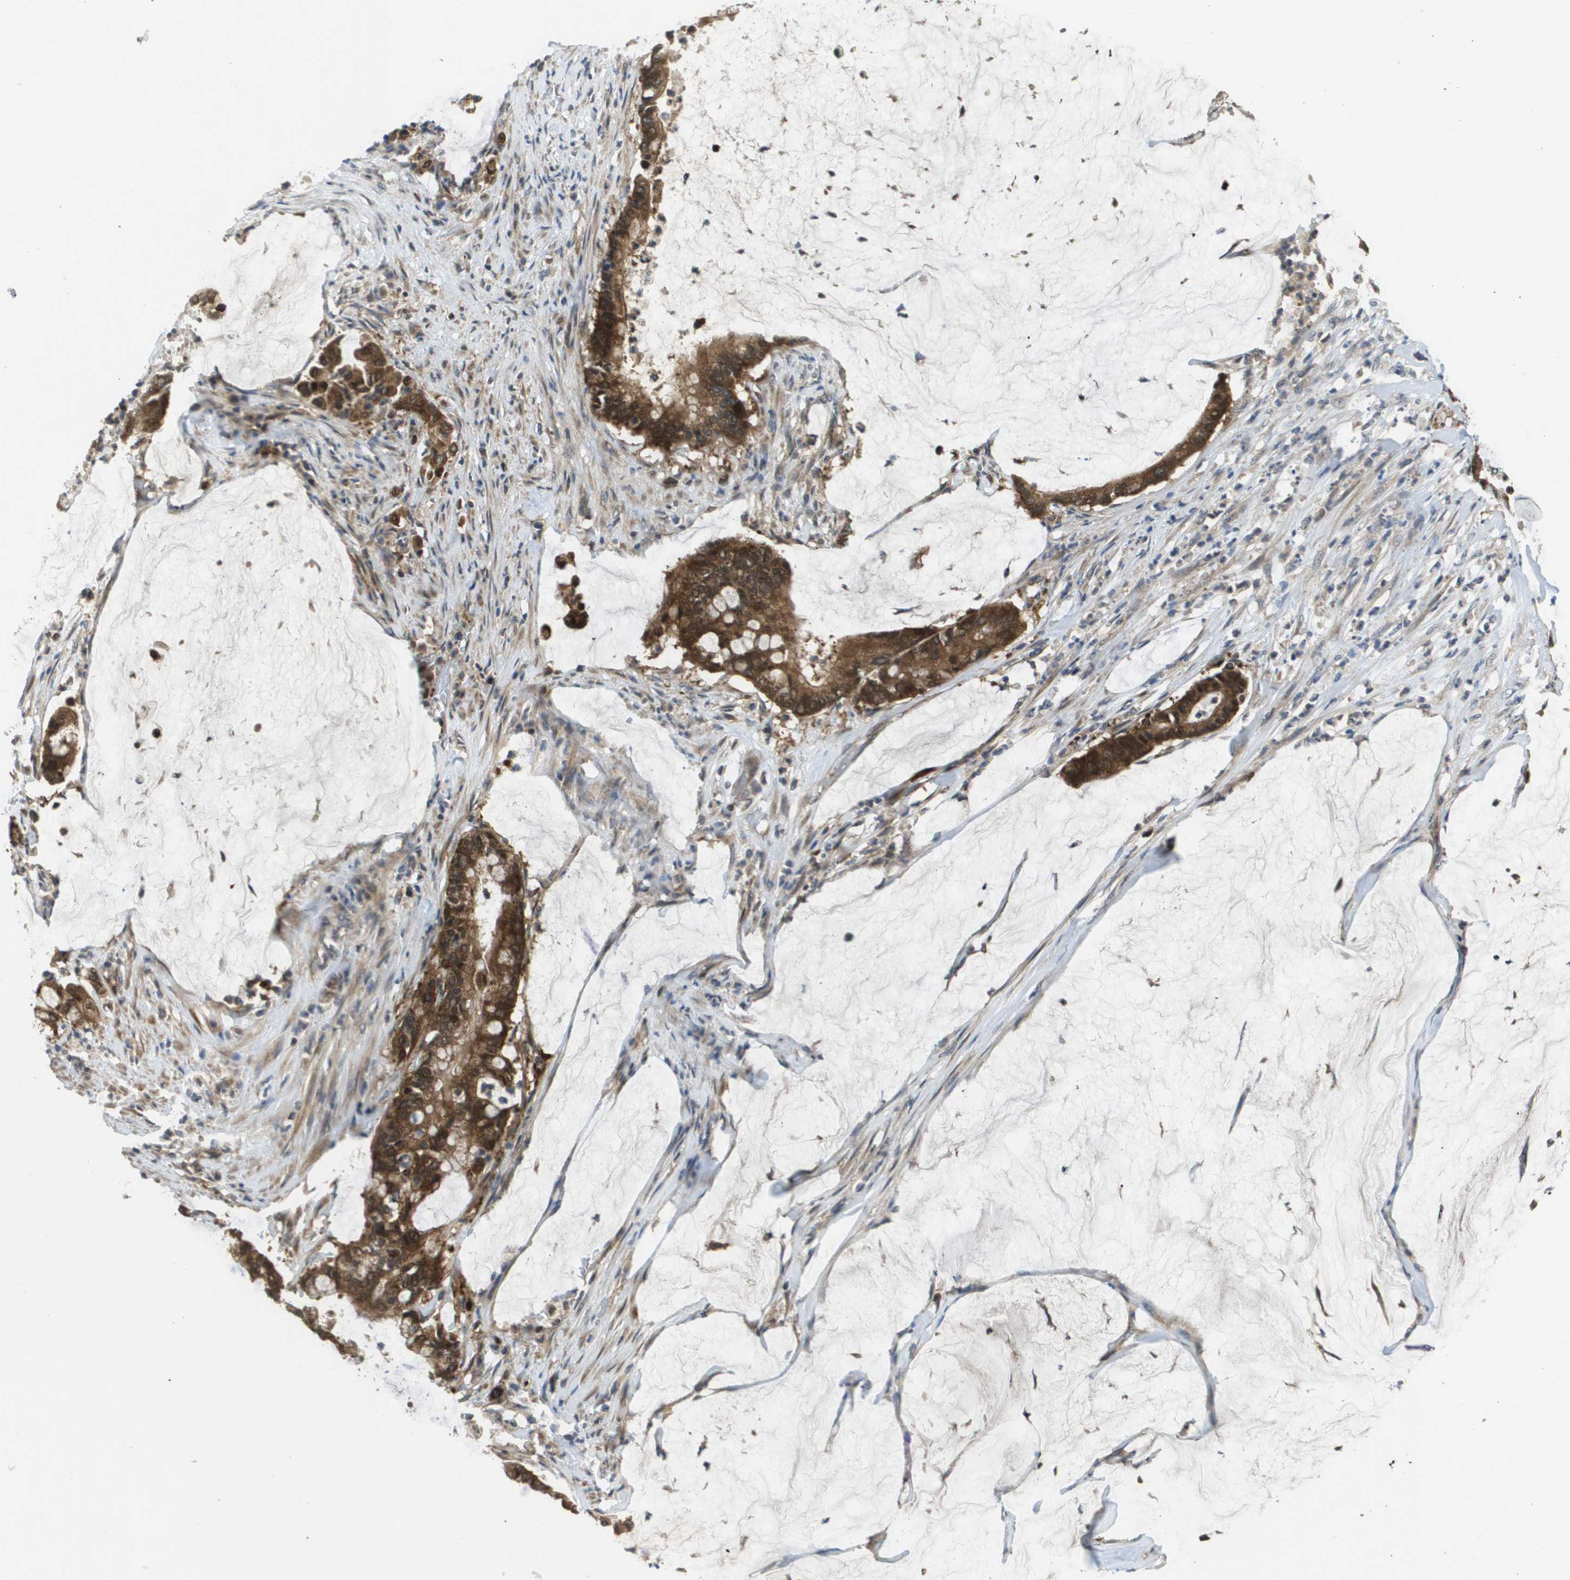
{"staining": {"intensity": "strong", "quantity": ">75%", "location": "cytoplasmic/membranous"}, "tissue": "pancreatic cancer", "cell_type": "Tumor cells", "image_type": "cancer", "snomed": [{"axis": "morphology", "description": "Adenocarcinoma, NOS"}, {"axis": "topography", "description": "Pancreas"}], "caption": "Protein staining exhibits strong cytoplasmic/membranous expression in approximately >75% of tumor cells in pancreatic adenocarcinoma. (DAB (3,3'-diaminobenzidine) = brown stain, brightfield microscopy at high magnification).", "gene": "RBM38", "patient": {"sex": "male", "age": 41}}